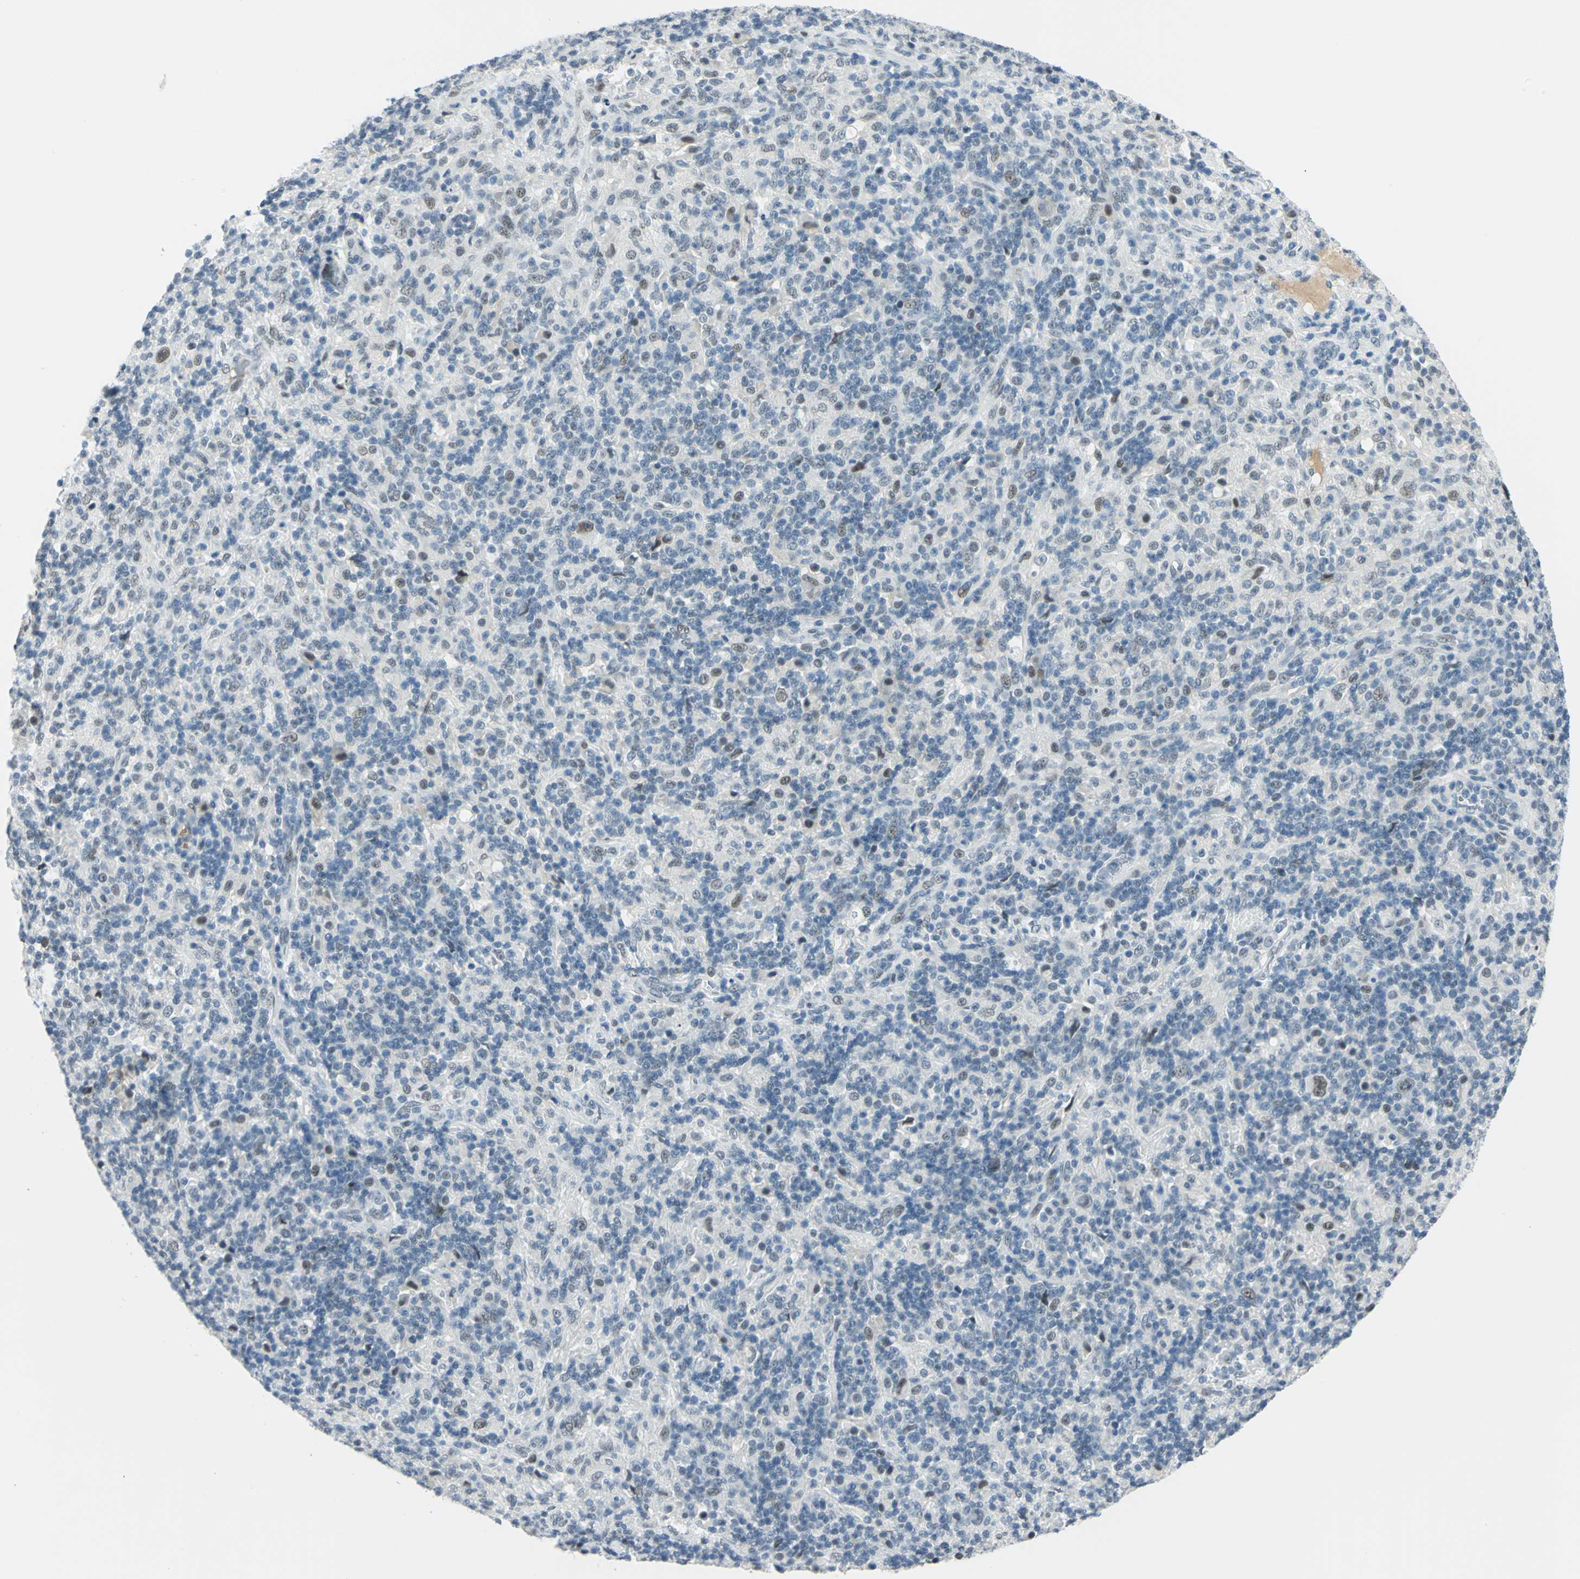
{"staining": {"intensity": "weak", "quantity": "25%-75%", "location": "nuclear"}, "tissue": "lymphoma", "cell_type": "Tumor cells", "image_type": "cancer", "snomed": [{"axis": "morphology", "description": "Hodgkin's disease, NOS"}, {"axis": "topography", "description": "Lymph node"}], "caption": "This is a histology image of IHC staining of Hodgkin's disease, which shows weak expression in the nuclear of tumor cells.", "gene": "MTMR10", "patient": {"sex": "male", "age": 70}}